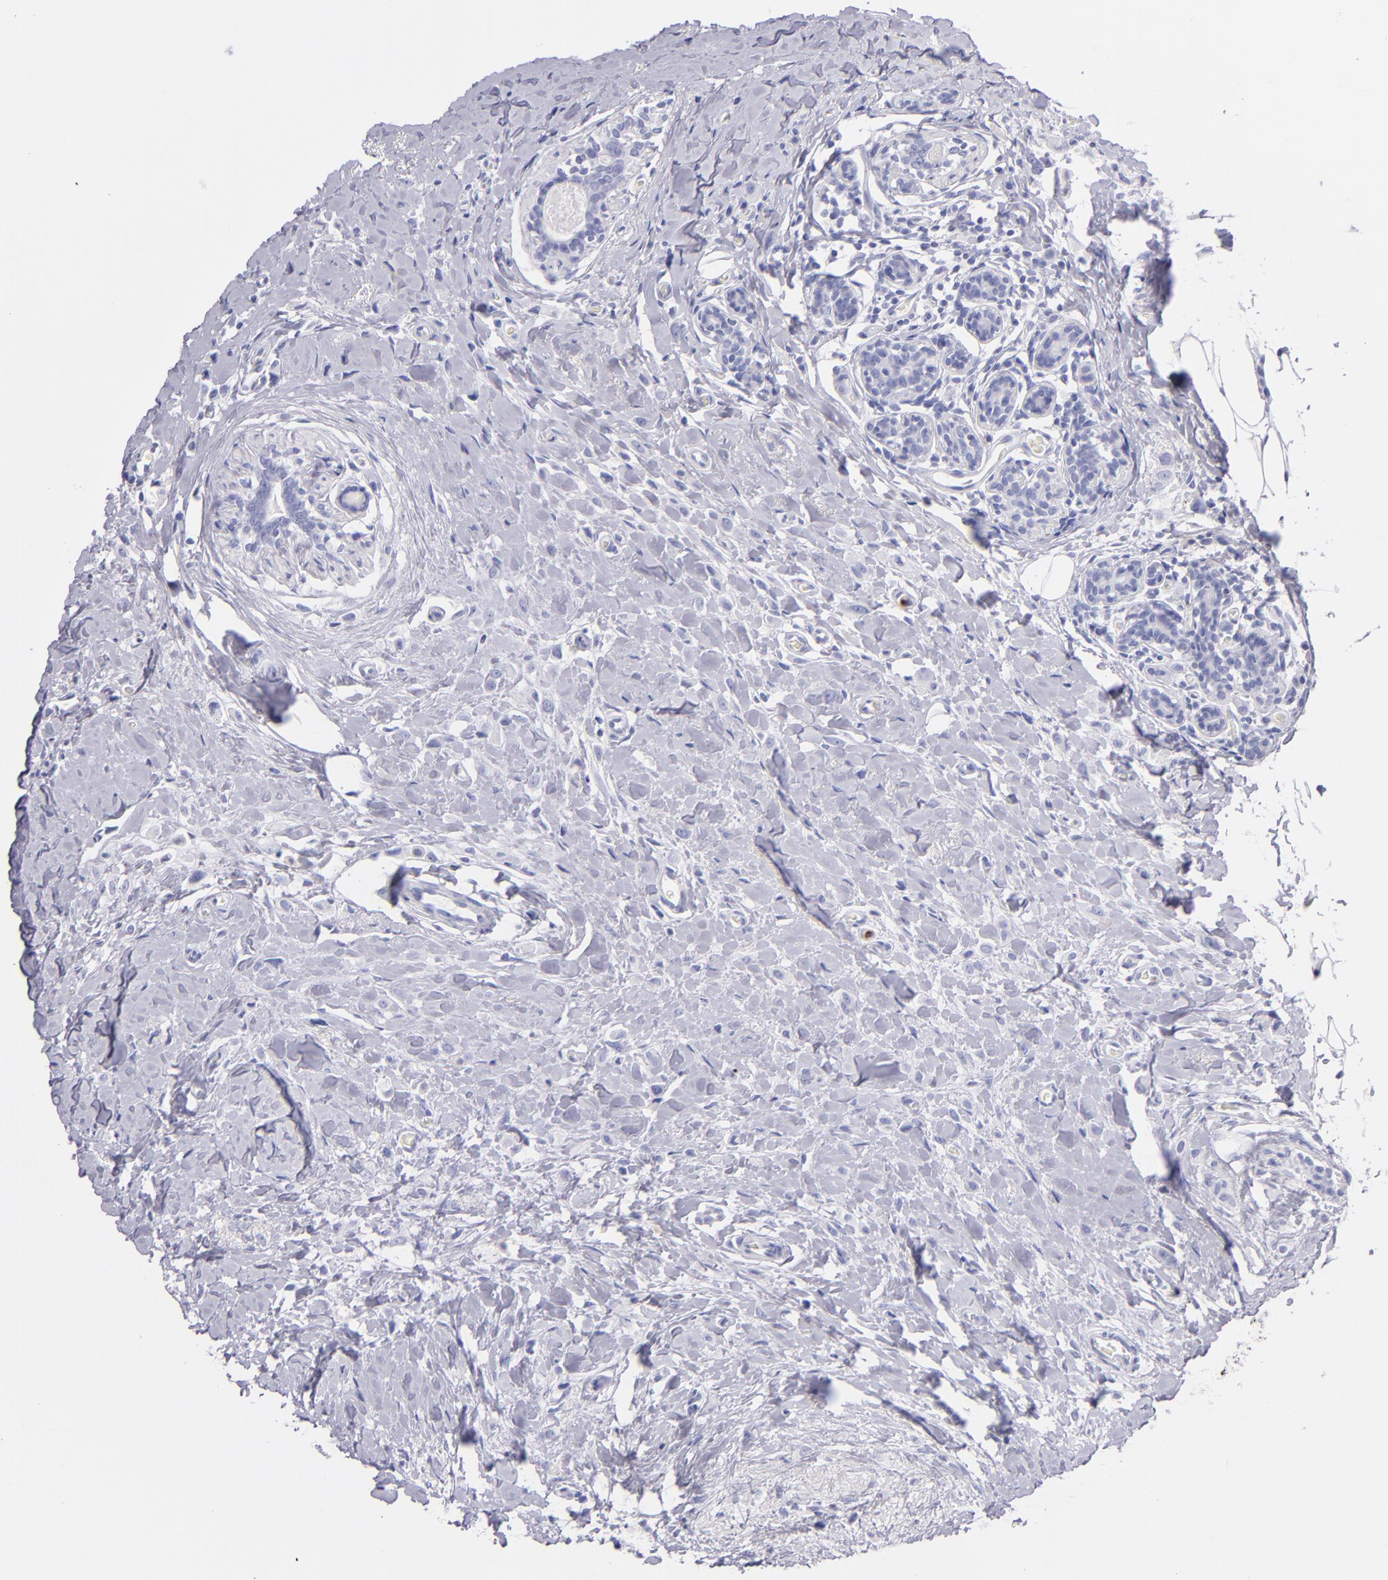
{"staining": {"intensity": "negative", "quantity": "none", "location": "none"}, "tissue": "breast cancer", "cell_type": "Tumor cells", "image_type": "cancer", "snomed": [{"axis": "morphology", "description": "Lobular carcinoma"}, {"axis": "topography", "description": "Breast"}], "caption": "Tumor cells show no significant protein positivity in breast cancer.", "gene": "PRF1", "patient": {"sex": "female", "age": 57}}